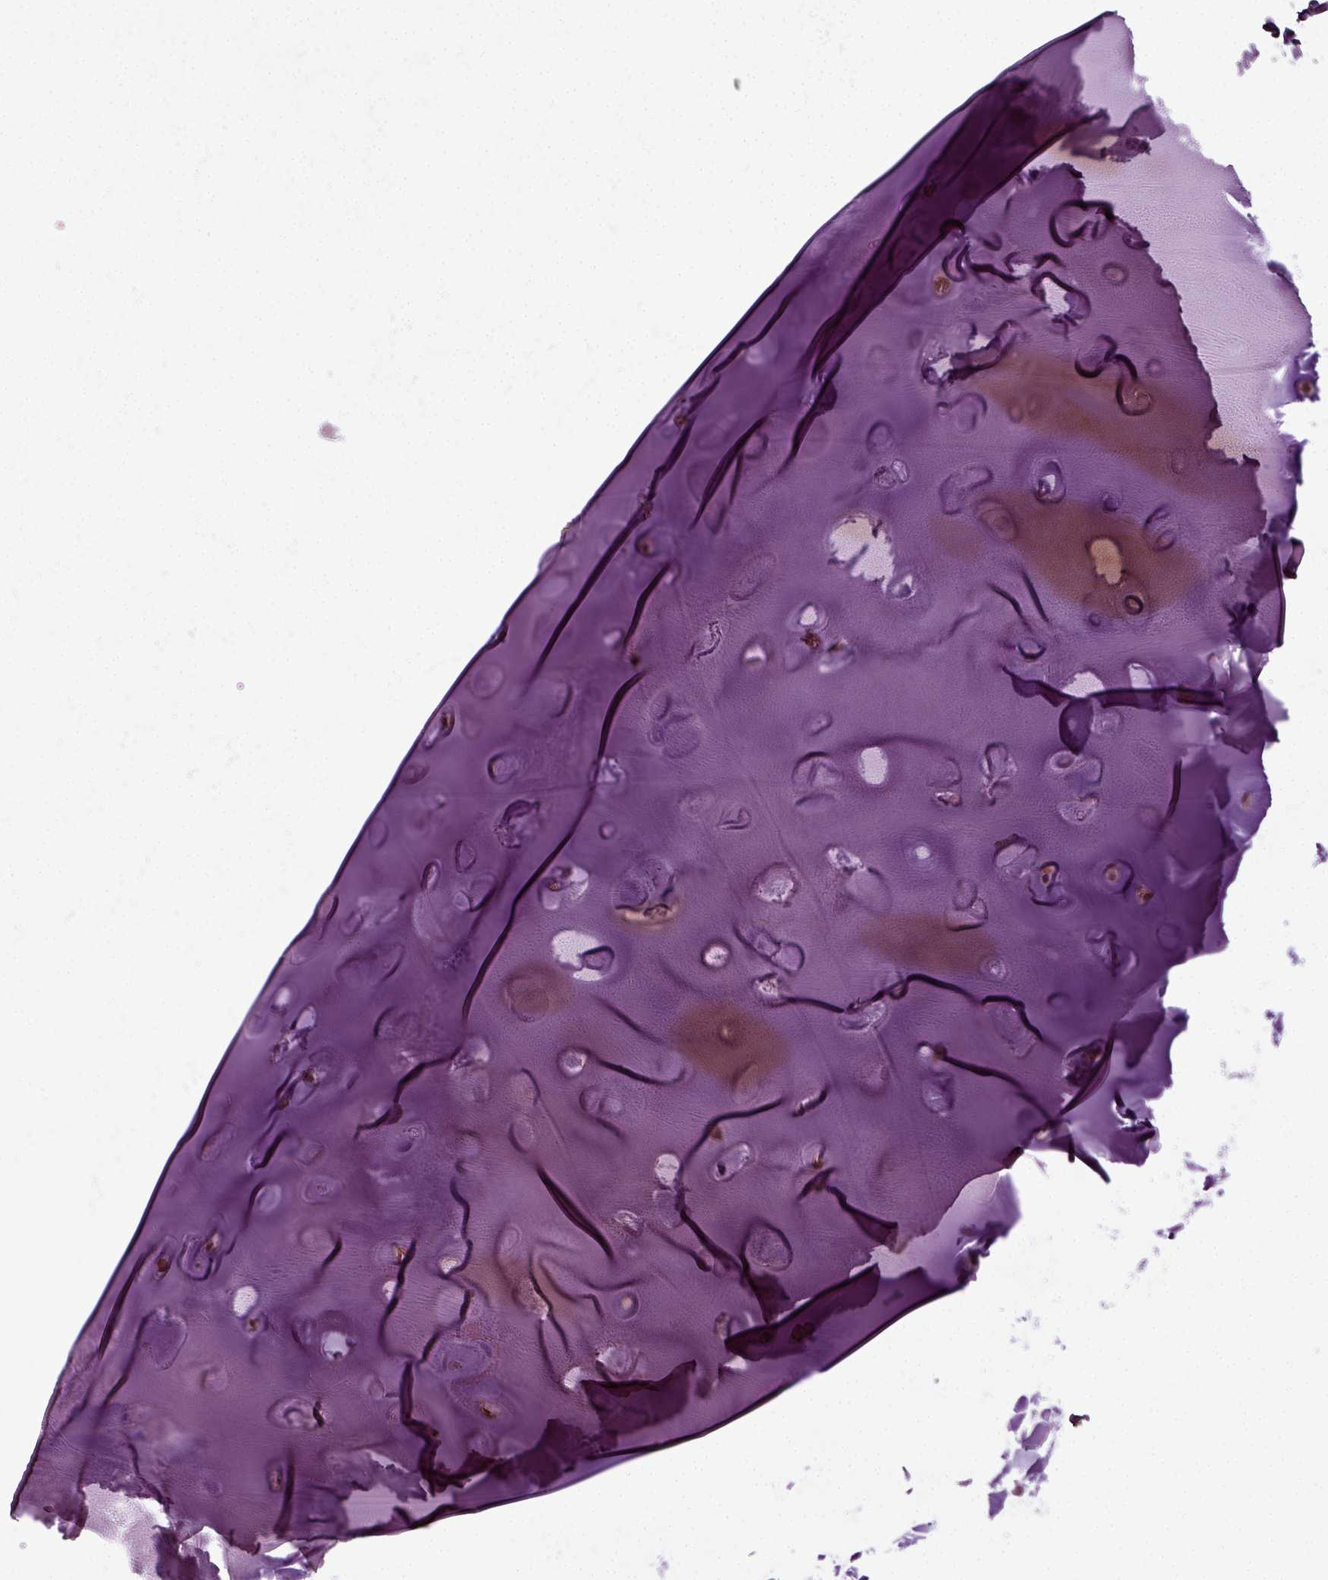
{"staining": {"intensity": "moderate", "quantity": "<25%", "location": "cytoplasmic/membranous"}, "tissue": "soft tissue", "cell_type": "Chondrocytes", "image_type": "normal", "snomed": [{"axis": "morphology", "description": "Normal tissue, NOS"}, {"axis": "morphology", "description": "Squamous cell carcinoma, NOS"}, {"axis": "topography", "description": "Cartilage tissue"}, {"axis": "topography", "description": "Lung"}], "caption": "Brown immunohistochemical staining in benign soft tissue demonstrates moderate cytoplasmic/membranous positivity in about <25% of chondrocytes.", "gene": "ERV3", "patient": {"sex": "male", "age": 66}}